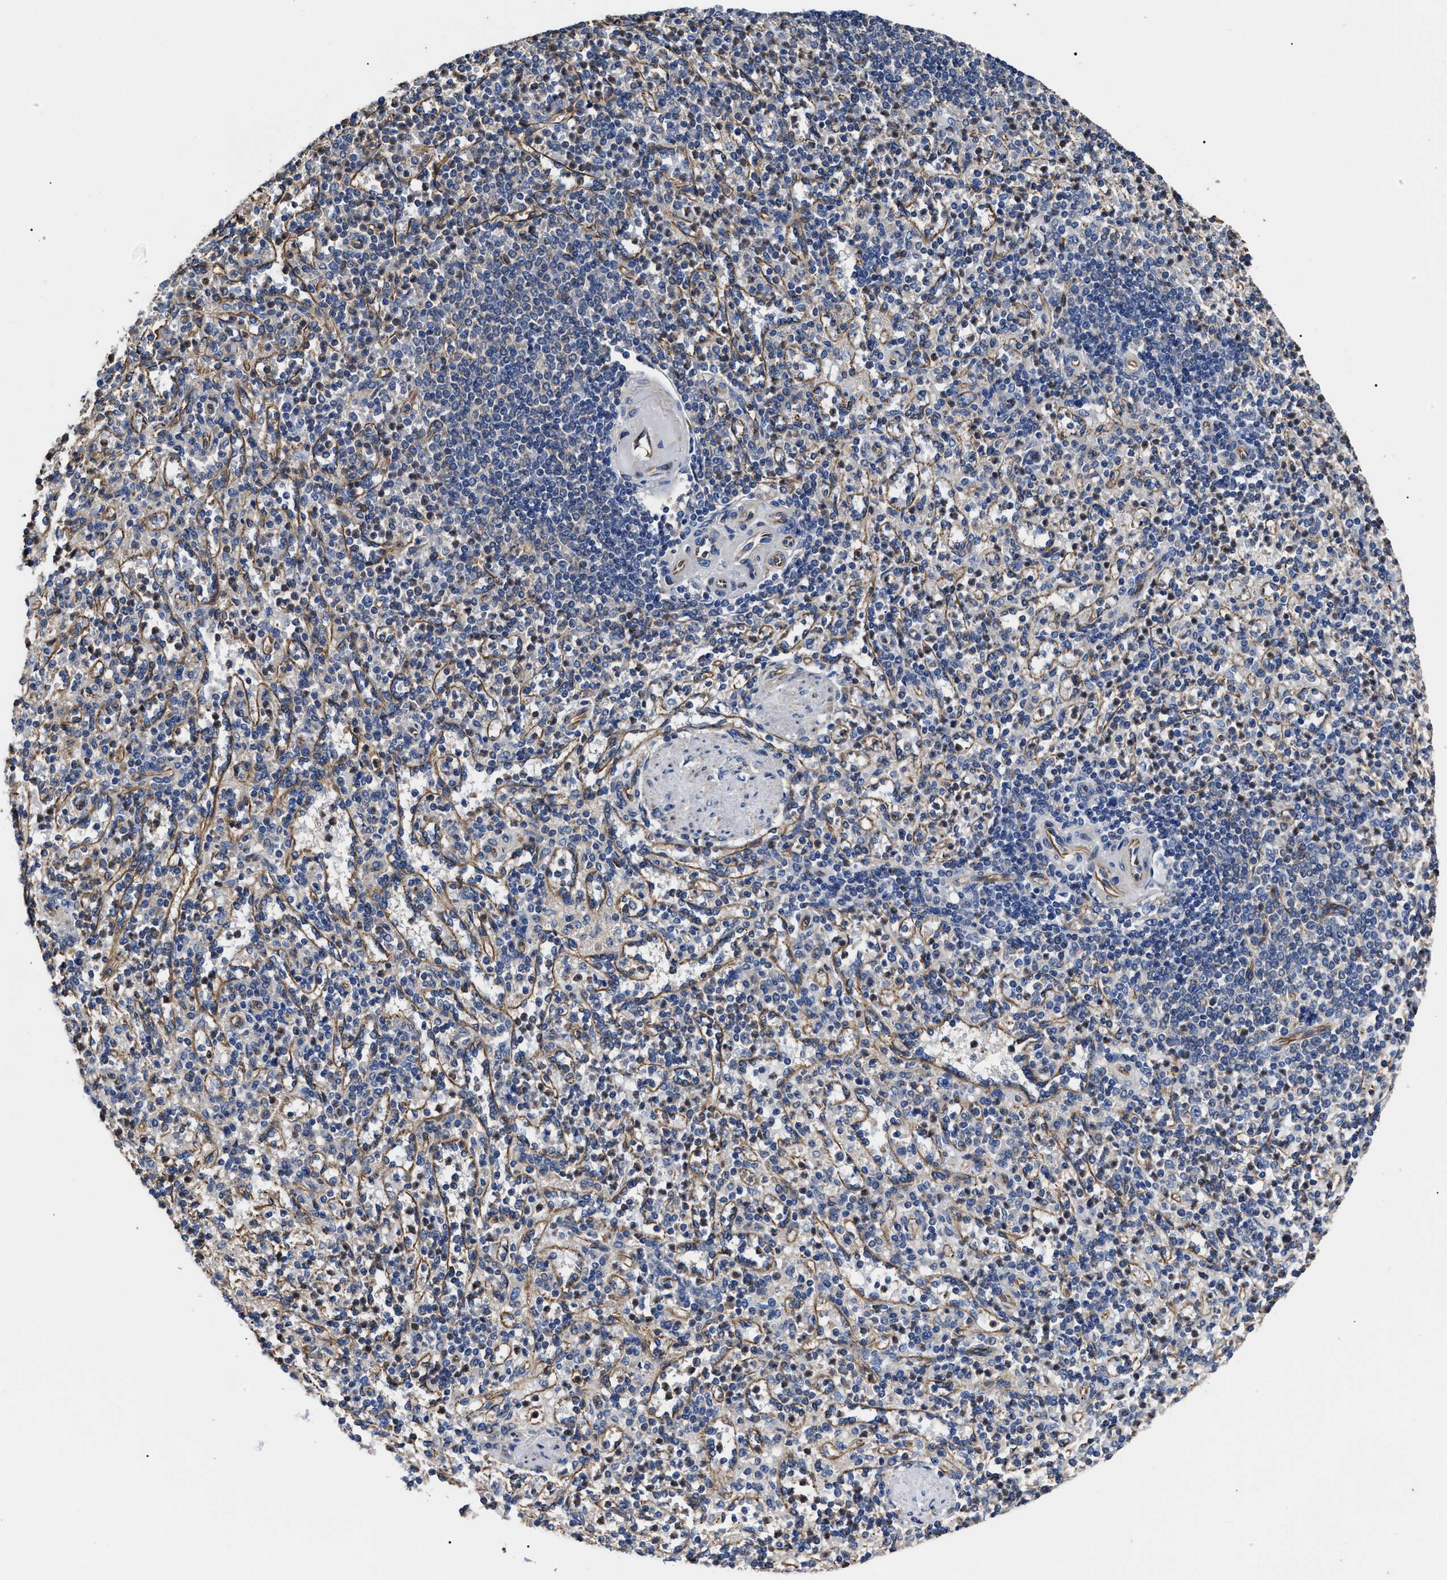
{"staining": {"intensity": "weak", "quantity": "25%-75%", "location": "cytoplasmic/membranous"}, "tissue": "spleen", "cell_type": "Cells in red pulp", "image_type": "normal", "snomed": [{"axis": "morphology", "description": "Normal tissue, NOS"}, {"axis": "topography", "description": "Spleen"}], "caption": "The immunohistochemical stain labels weak cytoplasmic/membranous positivity in cells in red pulp of normal spleen. The staining was performed using DAB (3,3'-diaminobenzidine) to visualize the protein expression in brown, while the nuclei were stained in blue with hematoxylin (Magnification: 20x).", "gene": "TSPAN33", "patient": {"sex": "female", "age": 74}}